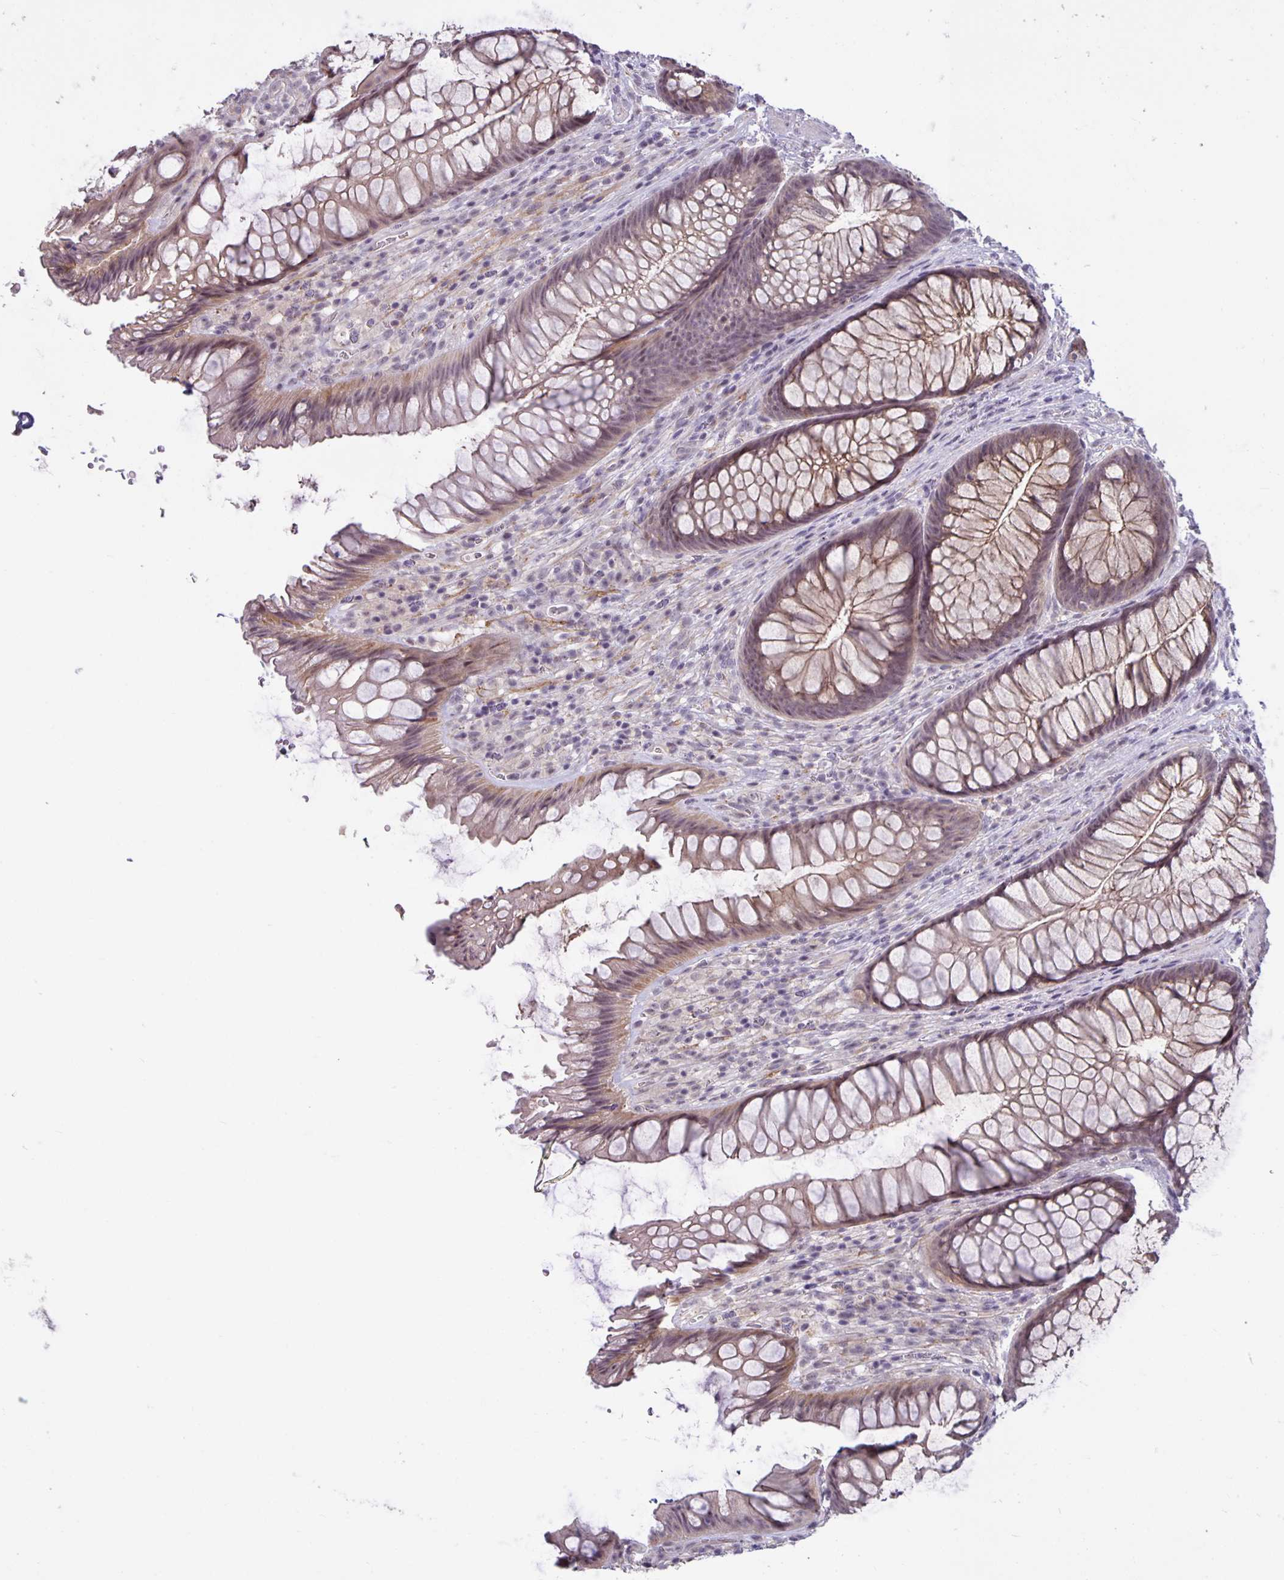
{"staining": {"intensity": "weak", "quantity": "25%-75%", "location": "cytoplasmic/membranous"}, "tissue": "rectum", "cell_type": "Glandular cells", "image_type": "normal", "snomed": [{"axis": "morphology", "description": "Normal tissue, NOS"}, {"axis": "topography", "description": "Rectum"}], "caption": "There is low levels of weak cytoplasmic/membranous expression in glandular cells of unremarkable rectum, as demonstrated by immunohistochemical staining (brown color).", "gene": "ARVCF", "patient": {"sex": "male", "age": 53}}